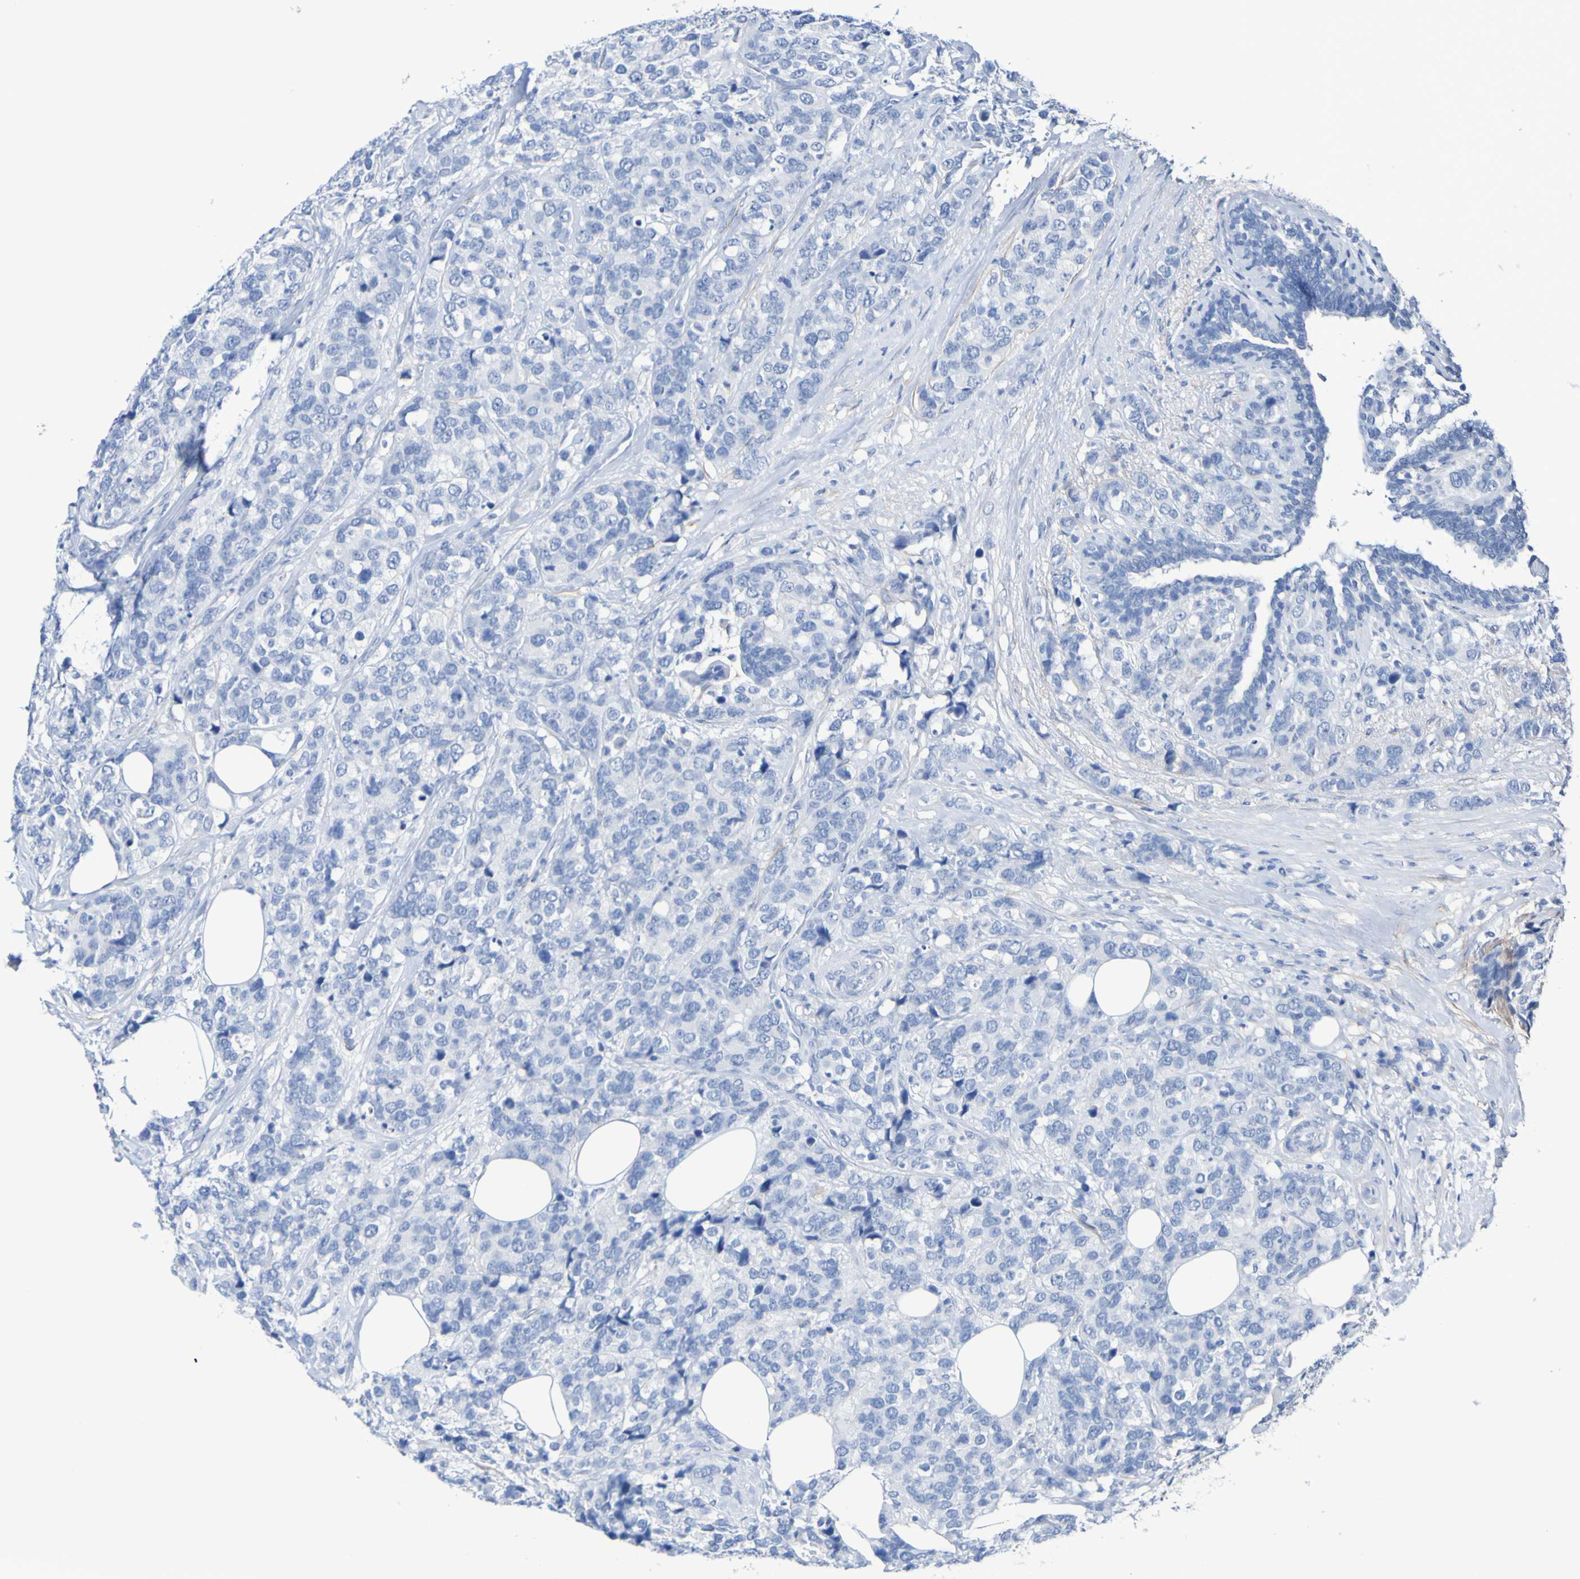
{"staining": {"intensity": "negative", "quantity": "none", "location": "none"}, "tissue": "breast cancer", "cell_type": "Tumor cells", "image_type": "cancer", "snomed": [{"axis": "morphology", "description": "Lobular carcinoma"}, {"axis": "topography", "description": "Breast"}], "caption": "Immunohistochemistry (IHC) photomicrograph of lobular carcinoma (breast) stained for a protein (brown), which reveals no expression in tumor cells.", "gene": "SGCB", "patient": {"sex": "female", "age": 59}}